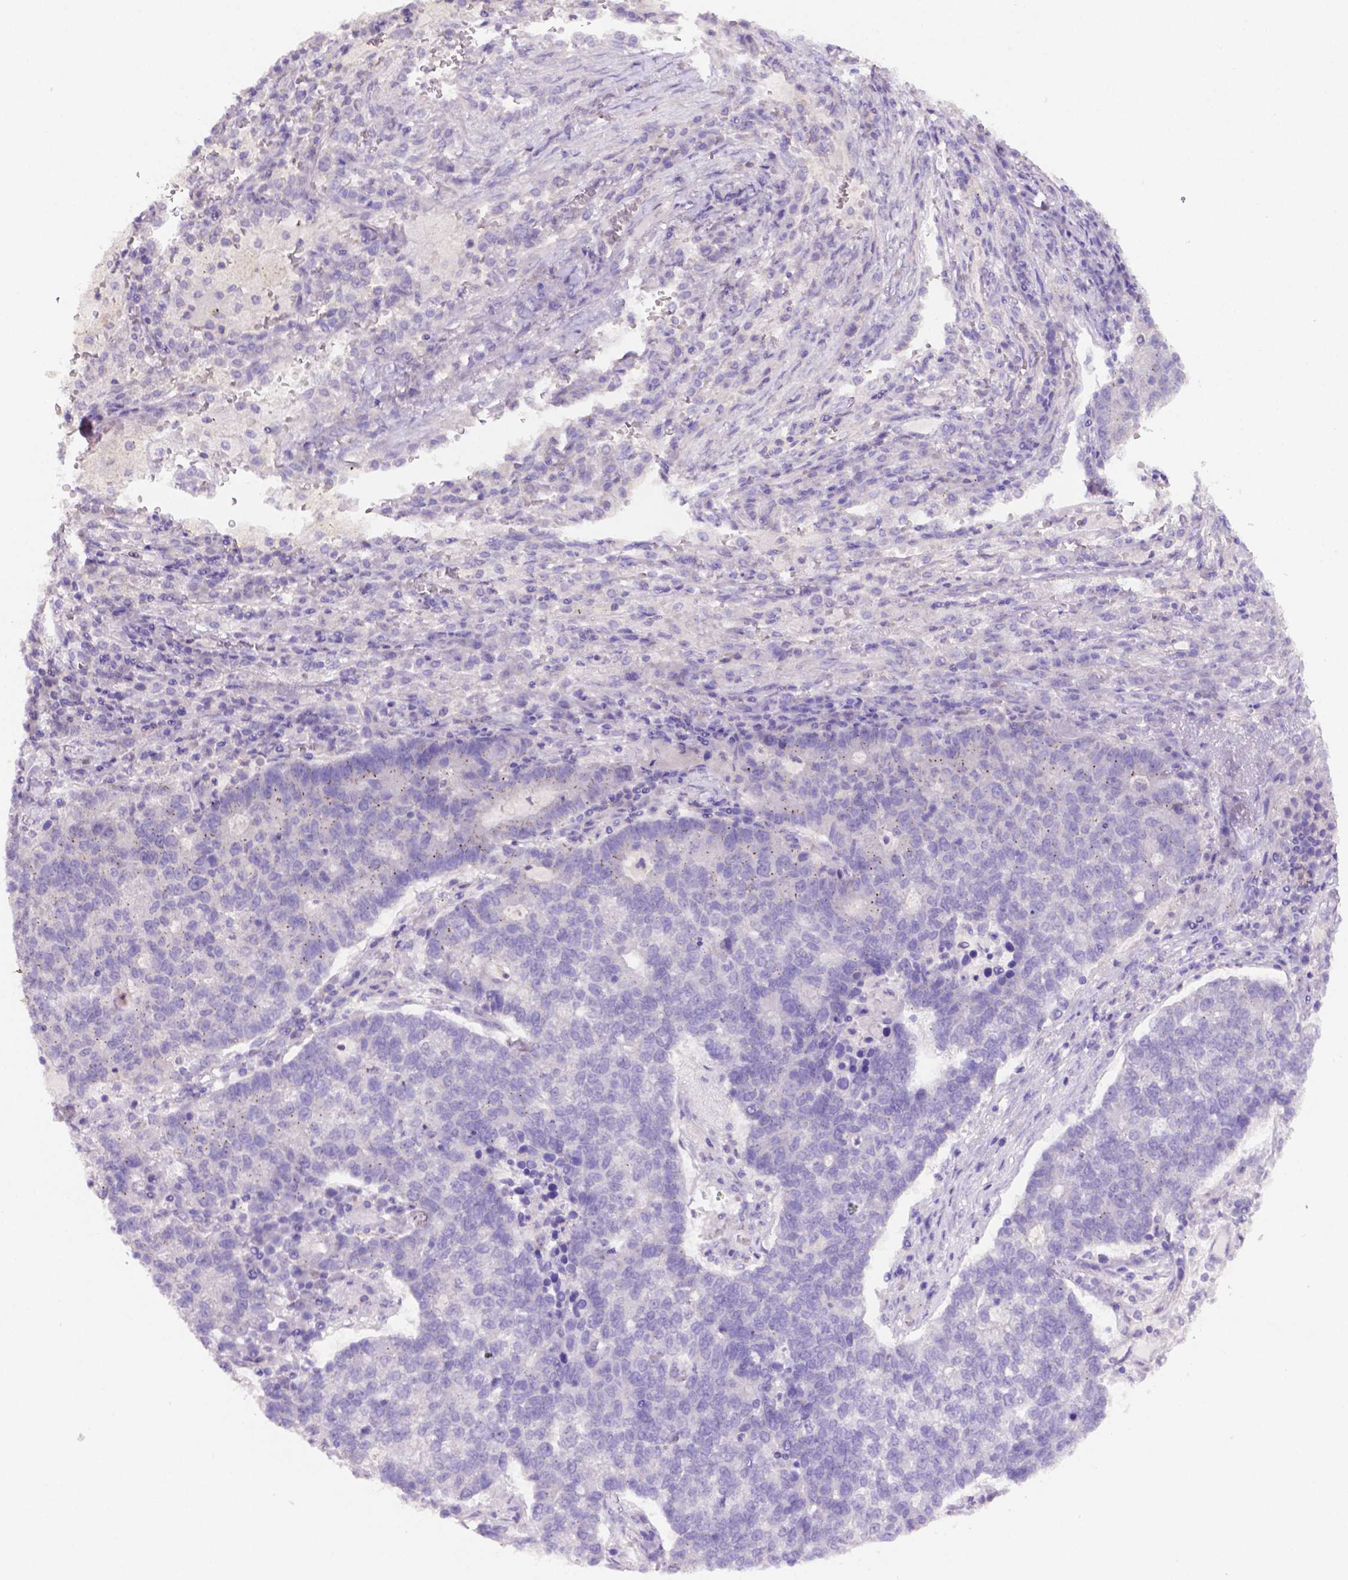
{"staining": {"intensity": "negative", "quantity": "none", "location": "none"}, "tissue": "lung cancer", "cell_type": "Tumor cells", "image_type": "cancer", "snomed": [{"axis": "morphology", "description": "Adenocarcinoma, NOS"}, {"axis": "topography", "description": "Lung"}], "caption": "Lung cancer (adenocarcinoma) was stained to show a protein in brown. There is no significant positivity in tumor cells. The staining was performed using DAB (3,3'-diaminobenzidine) to visualize the protein expression in brown, while the nuclei were stained in blue with hematoxylin (Magnification: 20x).", "gene": "PRPS2", "patient": {"sex": "male", "age": 57}}